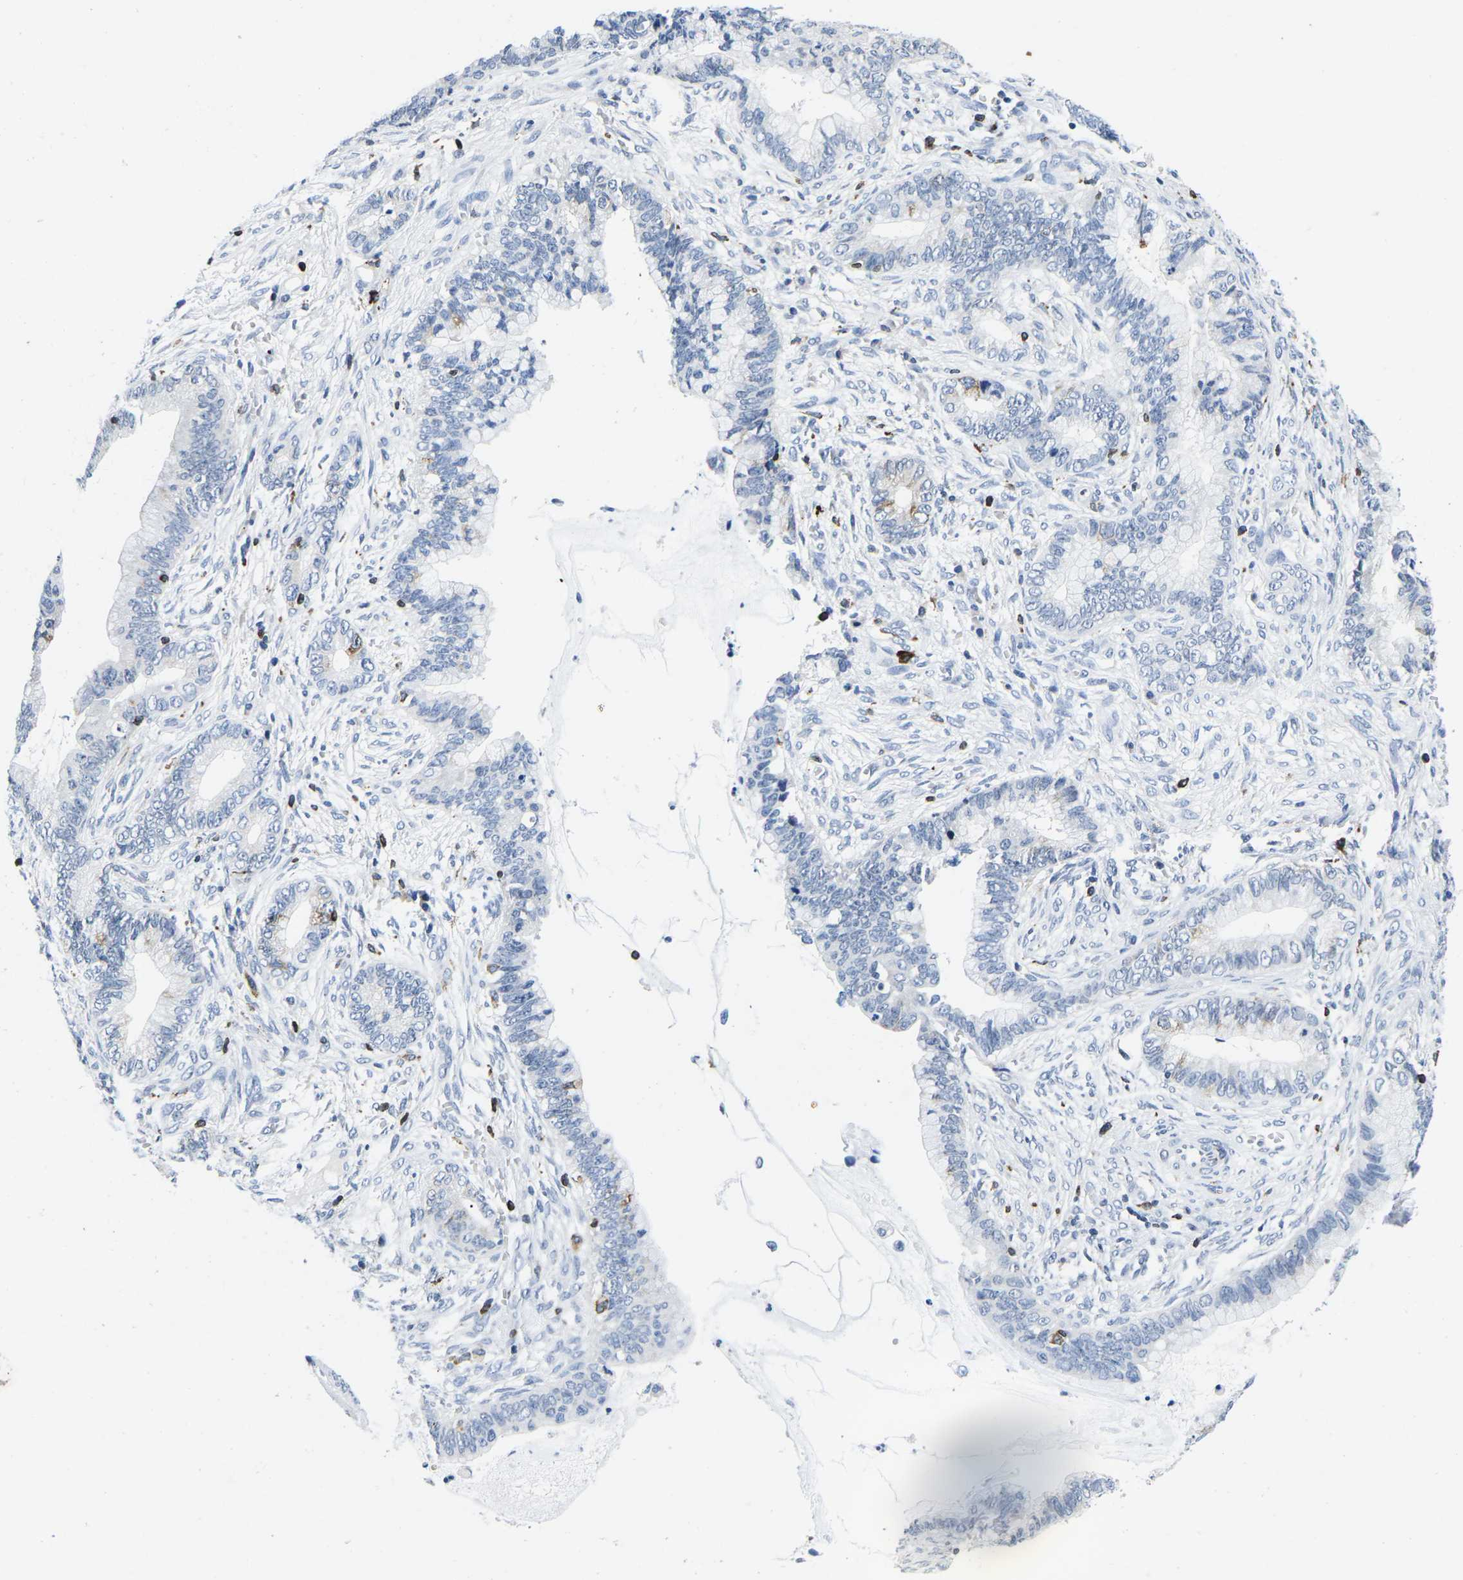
{"staining": {"intensity": "negative", "quantity": "none", "location": "none"}, "tissue": "cervical cancer", "cell_type": "Tumor cells", "image_type": "cancer", "snomed": [{"axis": "morphology", "description": "Adenocarcinoma, NOS"}, {"axis": "topography", "description": "Cervix"}], "caption": "Cervical cancer (adenocarcinoma) was stained to show a protein in brown. There is no significant expression in tumor cells. The staining is performed using DAB (3,3'-diaminobenzidine) brown chromogen with nuclei counter-stained in using hematoxylin.", "gene": "CTSW", "patient": {"sex": "female", "age": 44}}